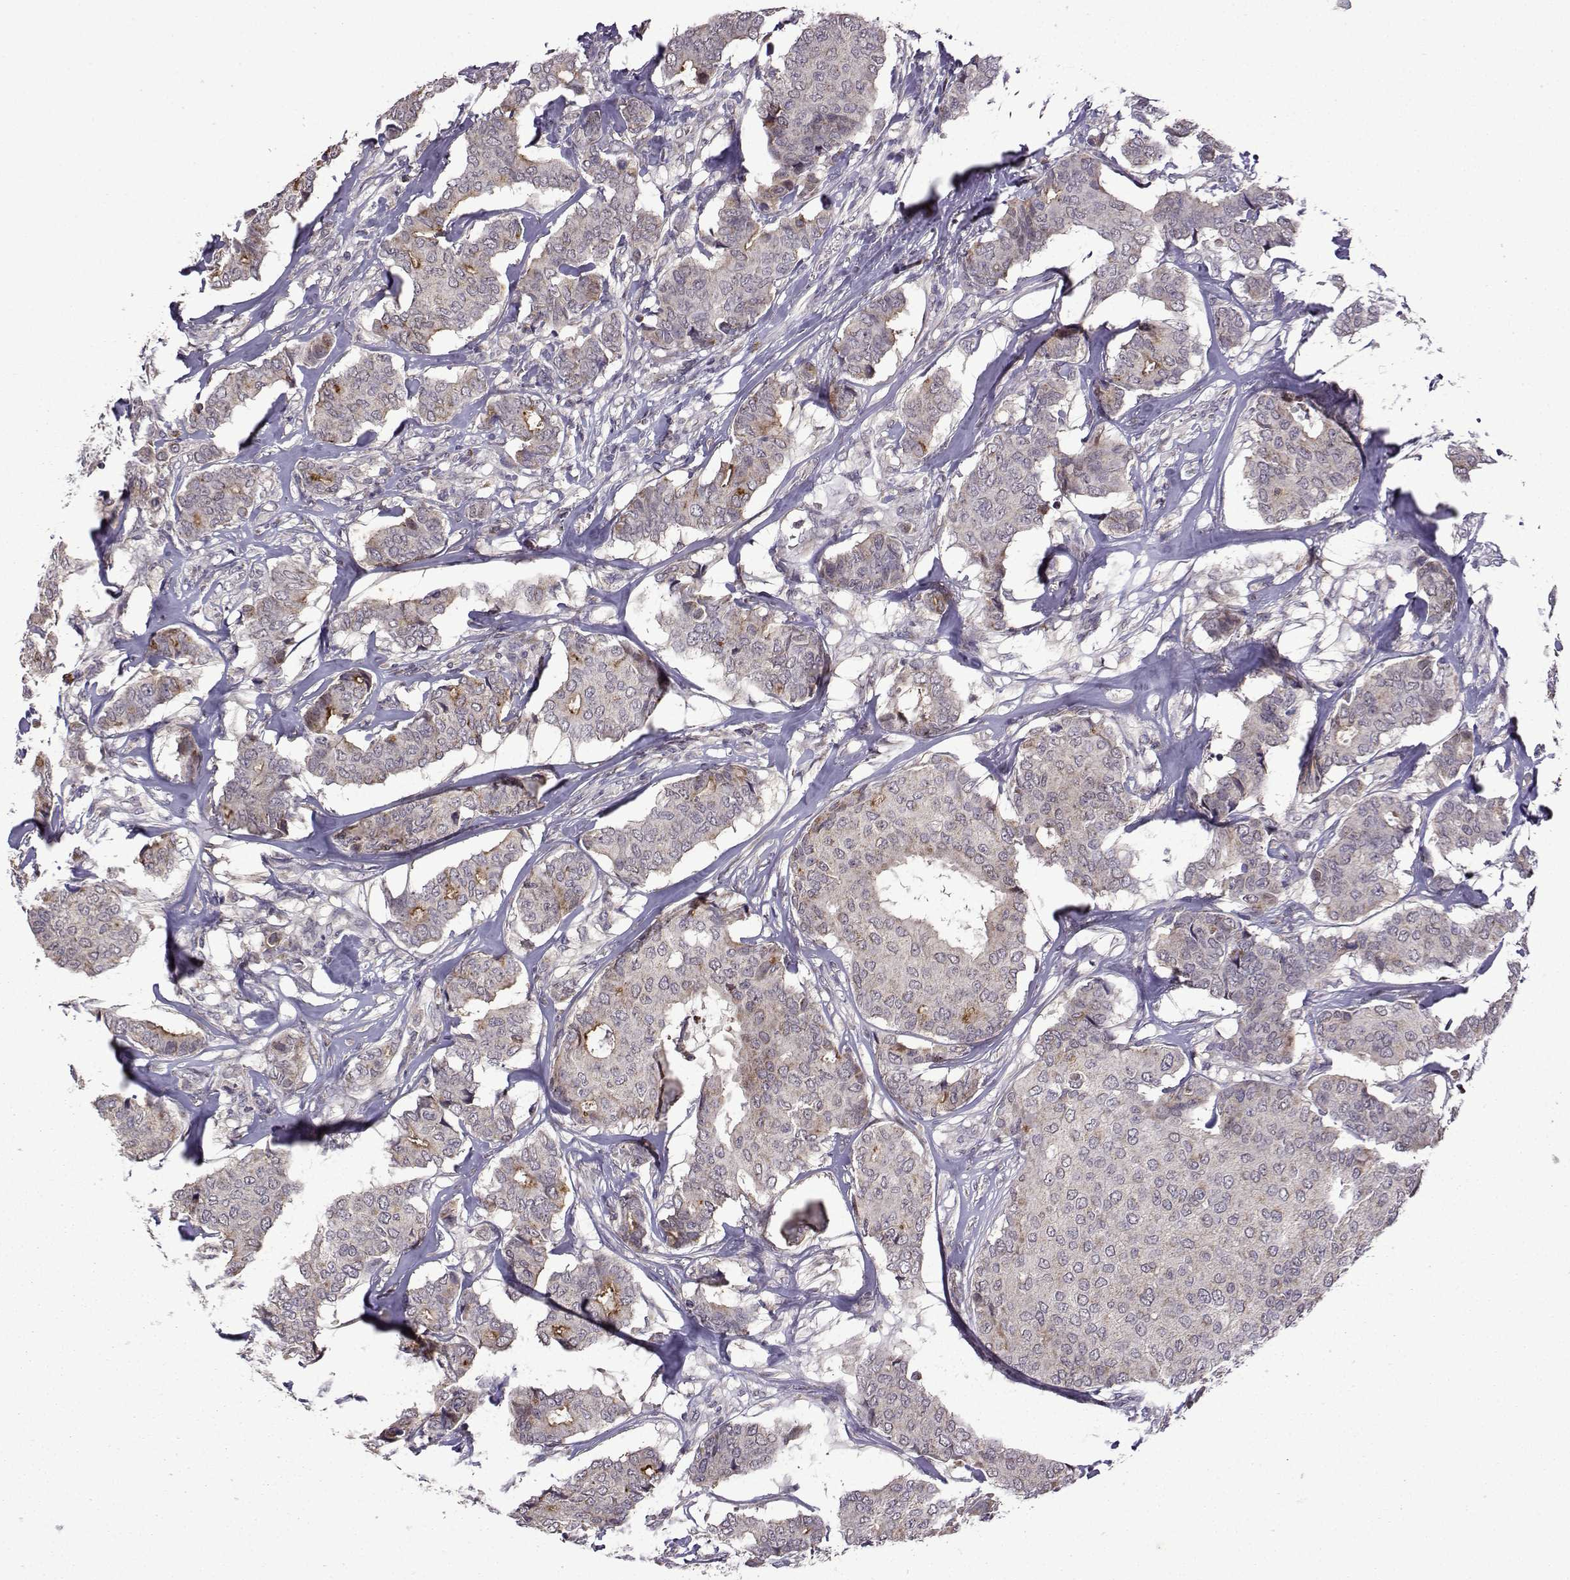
{"staining": {"intensity": "weak", "quantity": "<25%", "location": "cytoplasmic/membranous"}, "tissue": "breast cancer", "cell_type": "Tumor cells", "image_type": "cancer", "snomed": [{"axis": "morphology", "description": "Duct carcinoma"}, {"axis": "topography", "description": "Breast"}], "caption": "An immunohistochemistry micrograph of breast intraductal carcinoma is shown. There is no staining in tumor cells of breast intraductal carcinoma. (Stains: DAB (3,3'-diaminobenzidine) IHC with hematoxylin counter stain, Microscopy: brightfield microscopy at high magnification).", "gene": "TAB2", "patient": {"sex": "female", "age": 75}}